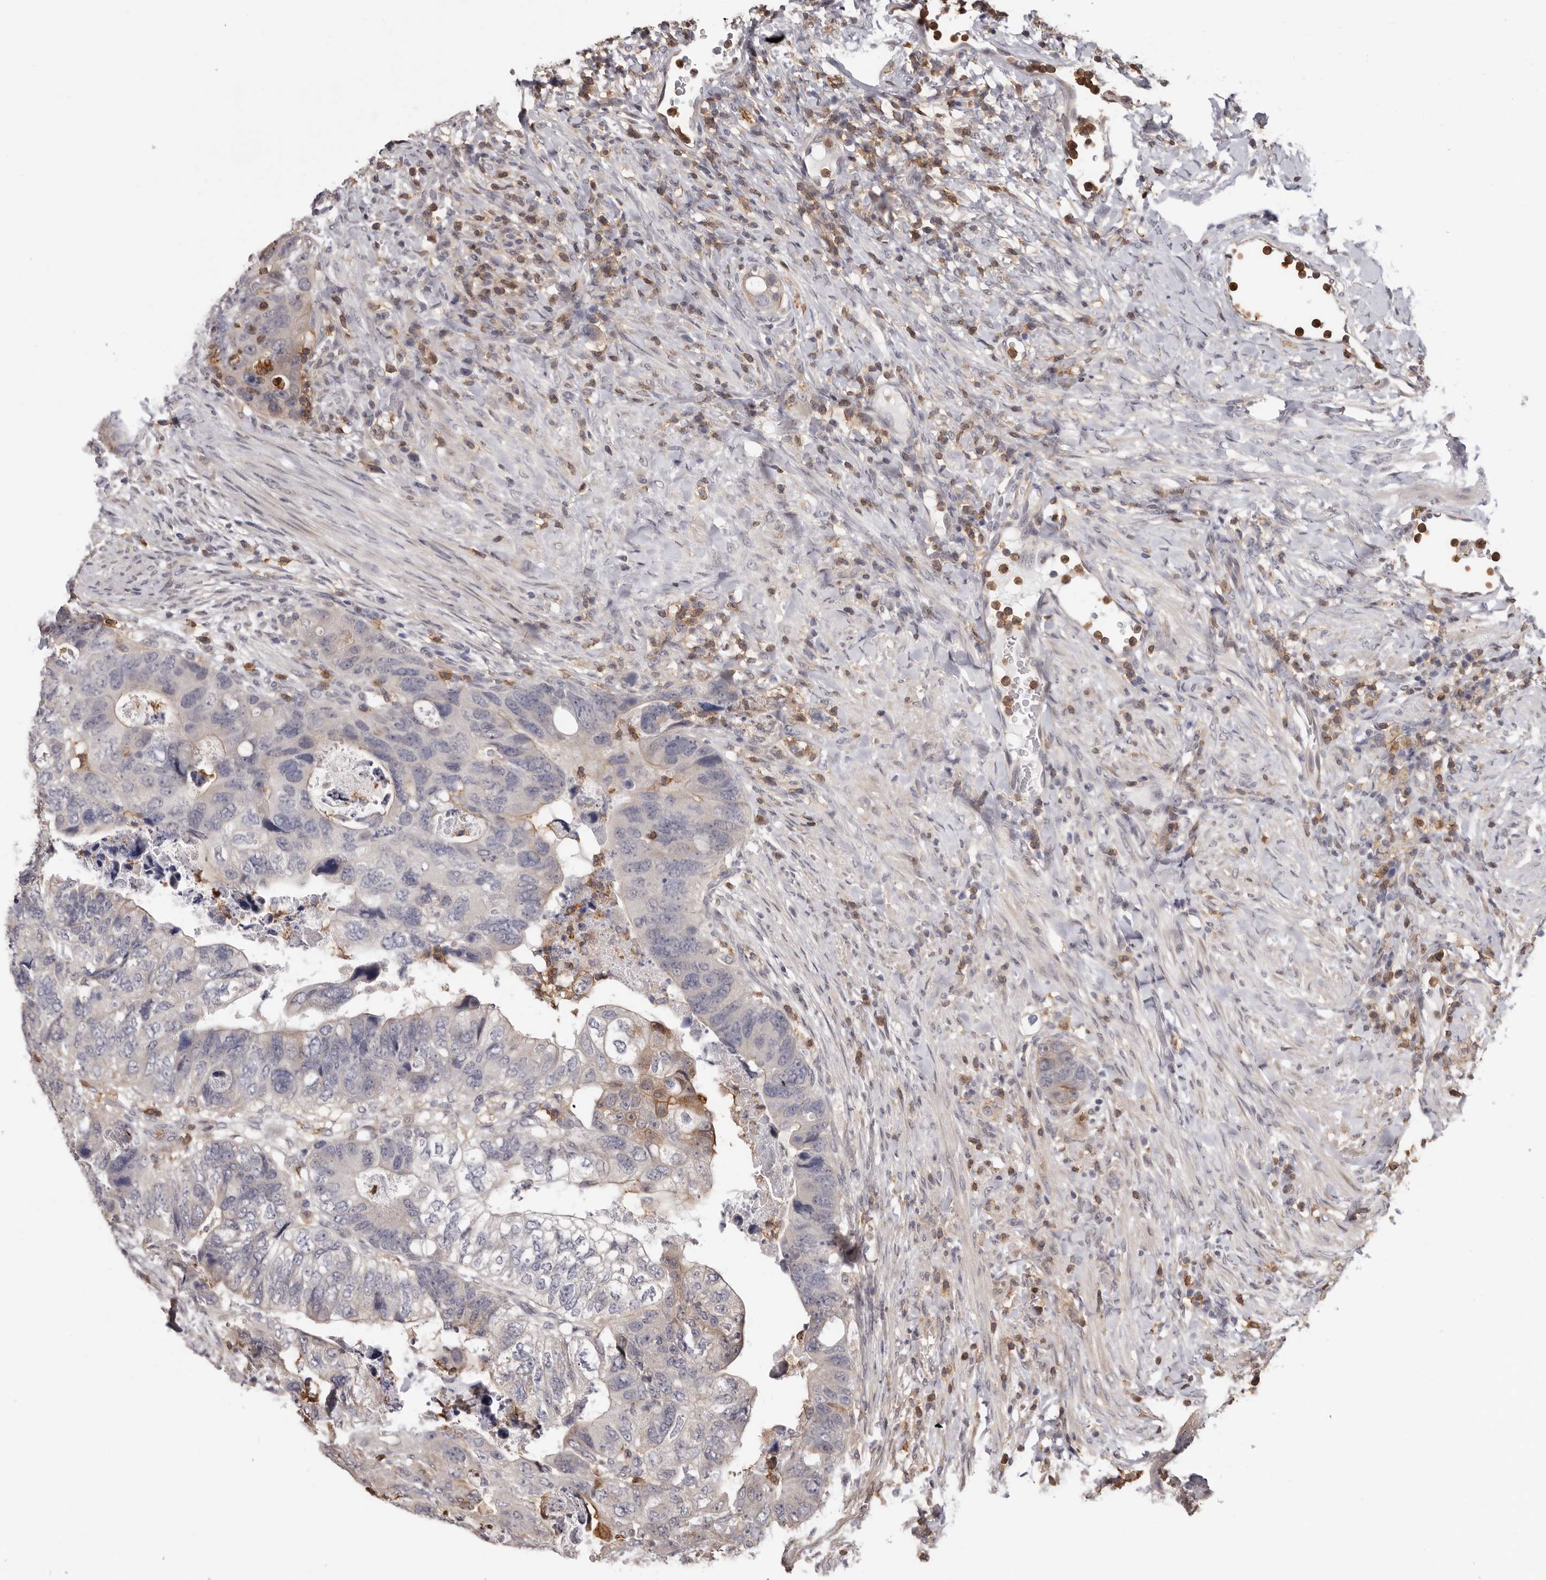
{"staining": {"intensity": "weak", "quantity": "<25%", "location": "cytoplasmic/membranous"}, "tissue": "colorectal cancer", "cell_type": "Tumor cells", "image_type": "cancer", "snomed": [{"axis": "morphology", "description": "Adenocarcinoma, NOS"}, {"axis": "topography", "description": "Rectum"}], "caption": "A histopathology image of colorectal adenocarcinoma stained for a protein displays no brown staining in tumor cells. (DAB (3,3'-diaminobenzidine) immunohistochemistry with hematoxylin counter stain).", "gene": "PRR12", "patient": {"sex": "male", "age": 59}}